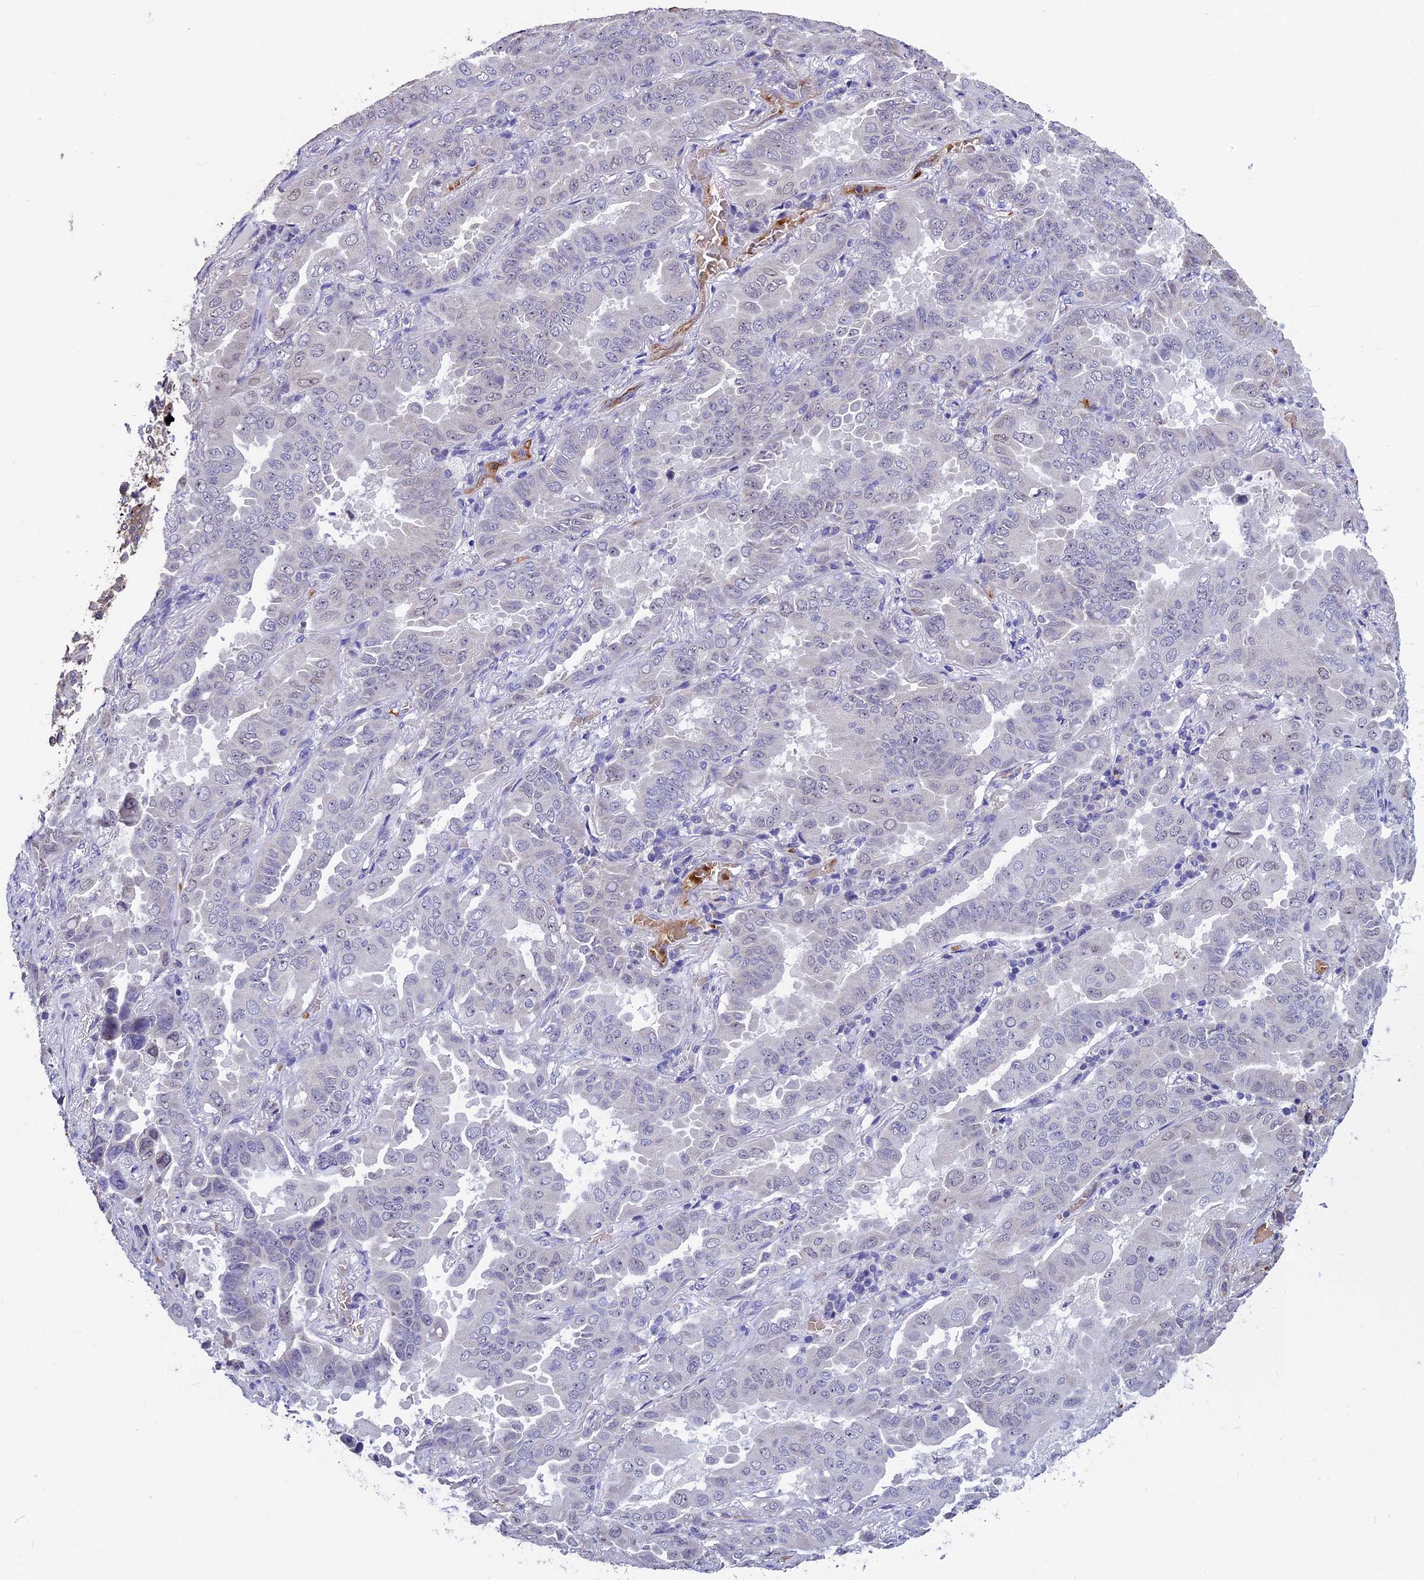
{"staining": {"intensity": "negative", "quantity": "none", "location": "none"}, "tissue": "lung cancer", "cell_type": "Tumor cells", "image_type": "cancer", "snomed": [{"axis": "morphology", "description": "Adenocarcinoma, NOS"}, {"axis": "topography", "description": "Lung"}], "caption": "The immunohistochemistry image has no significant positivity in tumor cells of lung cancer (adenocarcinoma) tissue.", "gene": "KNOP1", "patient": {"sex": "male", "age": 64}}